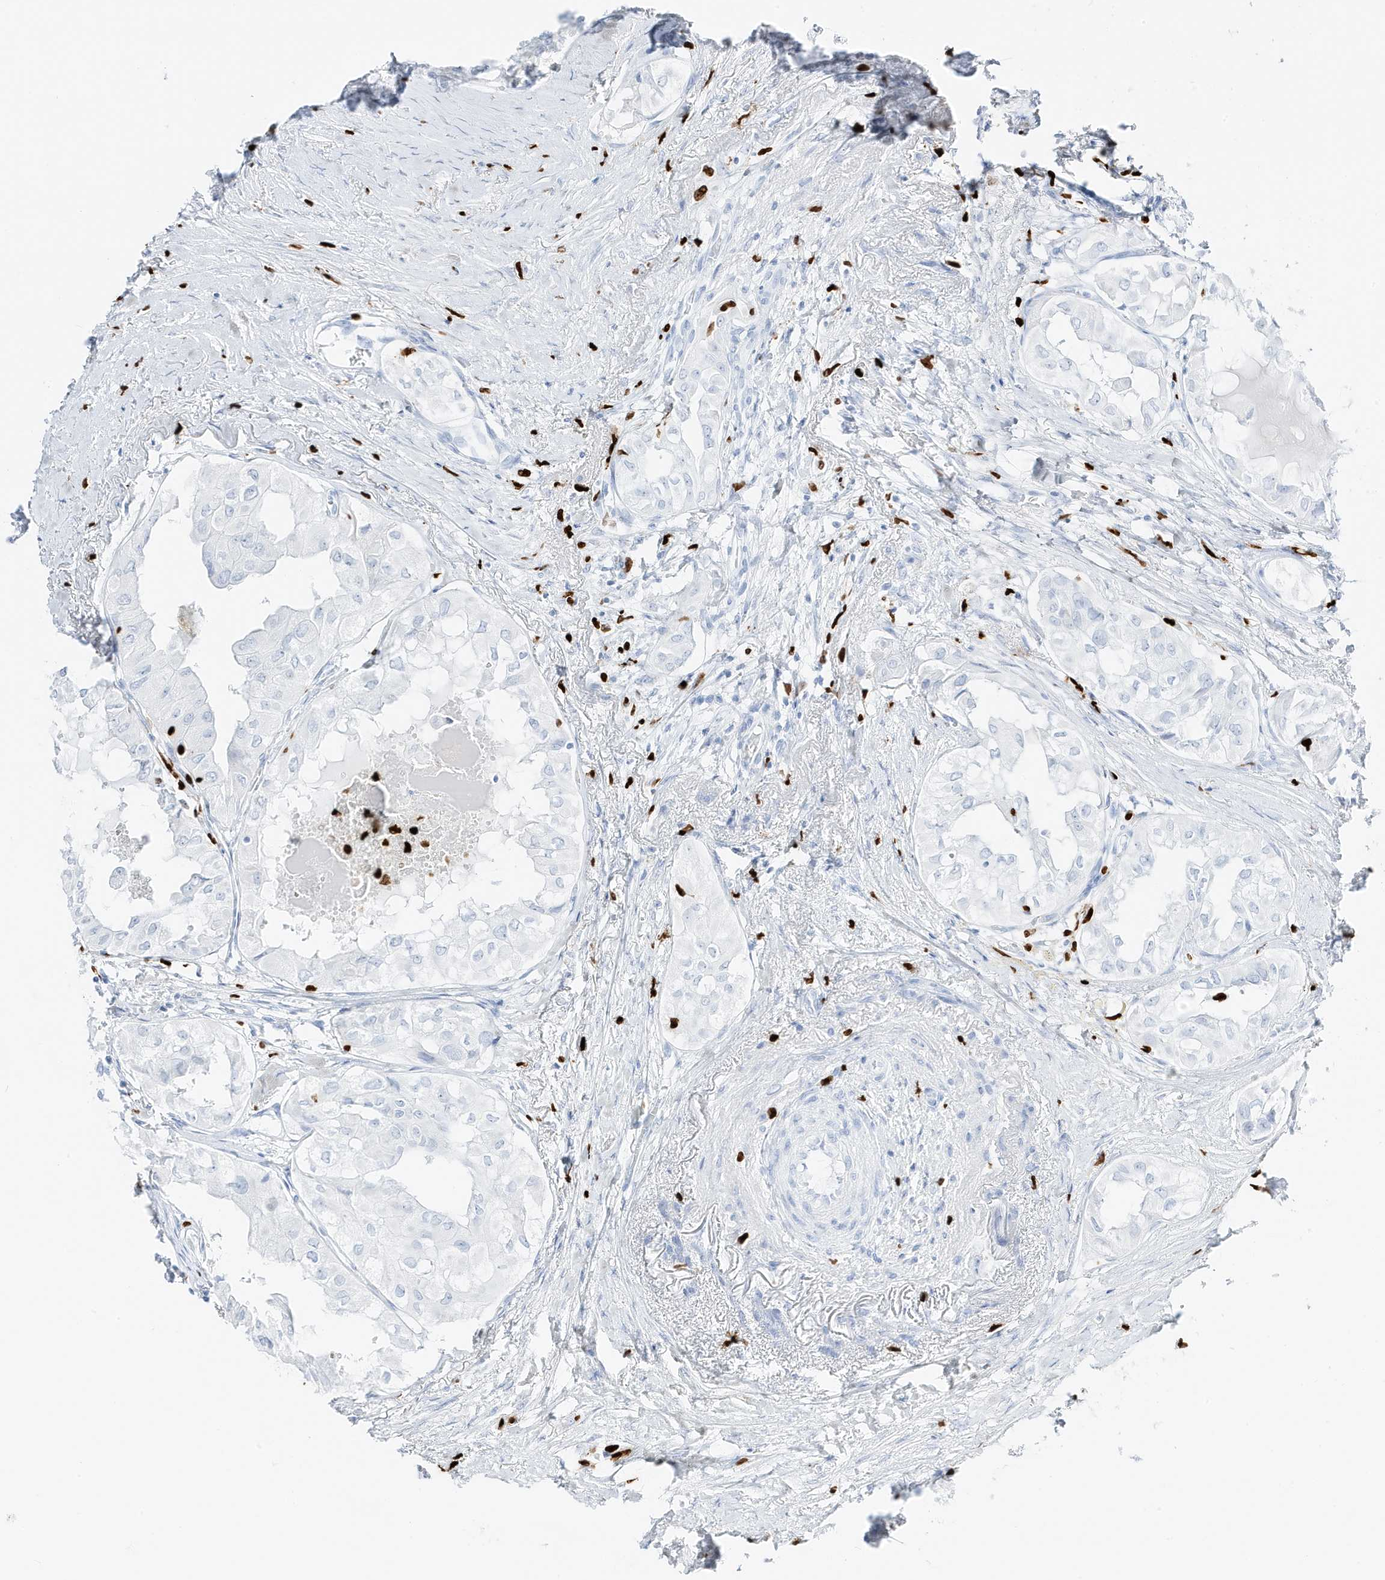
{"staining": {"intensity": "negative", "quantity": "none", "location": "none"}, "tissue": "thyroid cancer", "cell_type": "Tumor cells", "image_type": "cancer", "snomed": [{"axis": "morphology", "description": "Papillary adenocarcinoma, NOS"}, {"axis": "topography", "description": "Thyroid gland"}], "caption": "Immunohistochemical staining of human thyroid cancer (papillary adenocarcinoma) shows no significant expression in tumor cells.", "gene": "MNDA", "patient": {"sex": "female", "age": 59}}